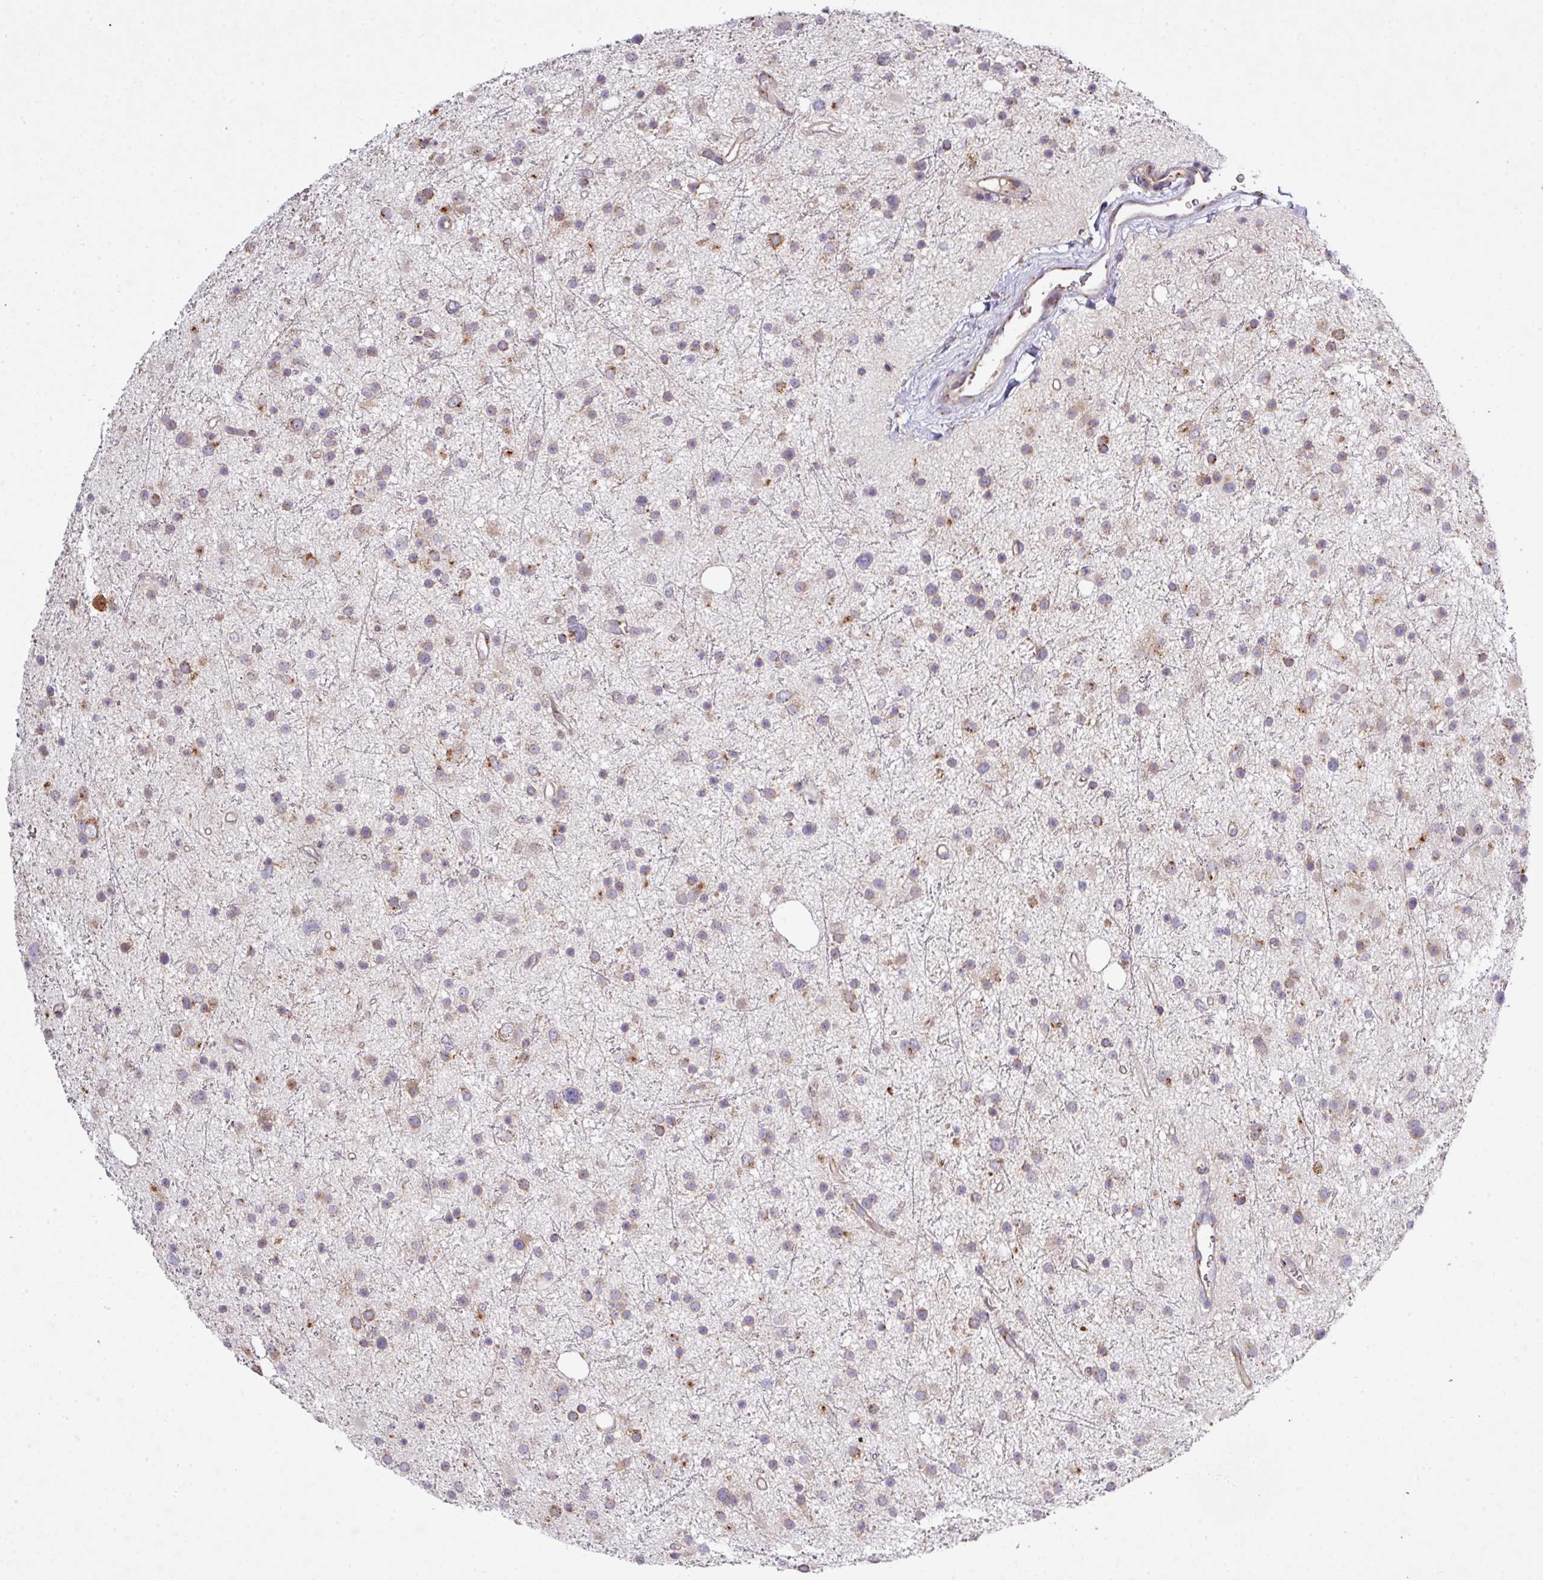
{"staining": {"intensity": "moderate", "quantity": "<25%", "location": "cytoplasmic/membranous"}, "tissue": "glioma", "cell_type": "Tumor cells", "image_type": "cancer", "snomed": [{"axis": "morphology", "description": "Glioma, malignant, Low grade"}, {"axis": "topography", "description": "Cerebral cortex"}], "caption": "An IHC histopathology image of tumor tissue is shown. Protein staining in brown labels moderate cytoplasmic/membranous positivity in malignant low-grade glioma within tumor cells.", "gene": "VTI1A", "patient": {"sex": "female", "age": 39}}